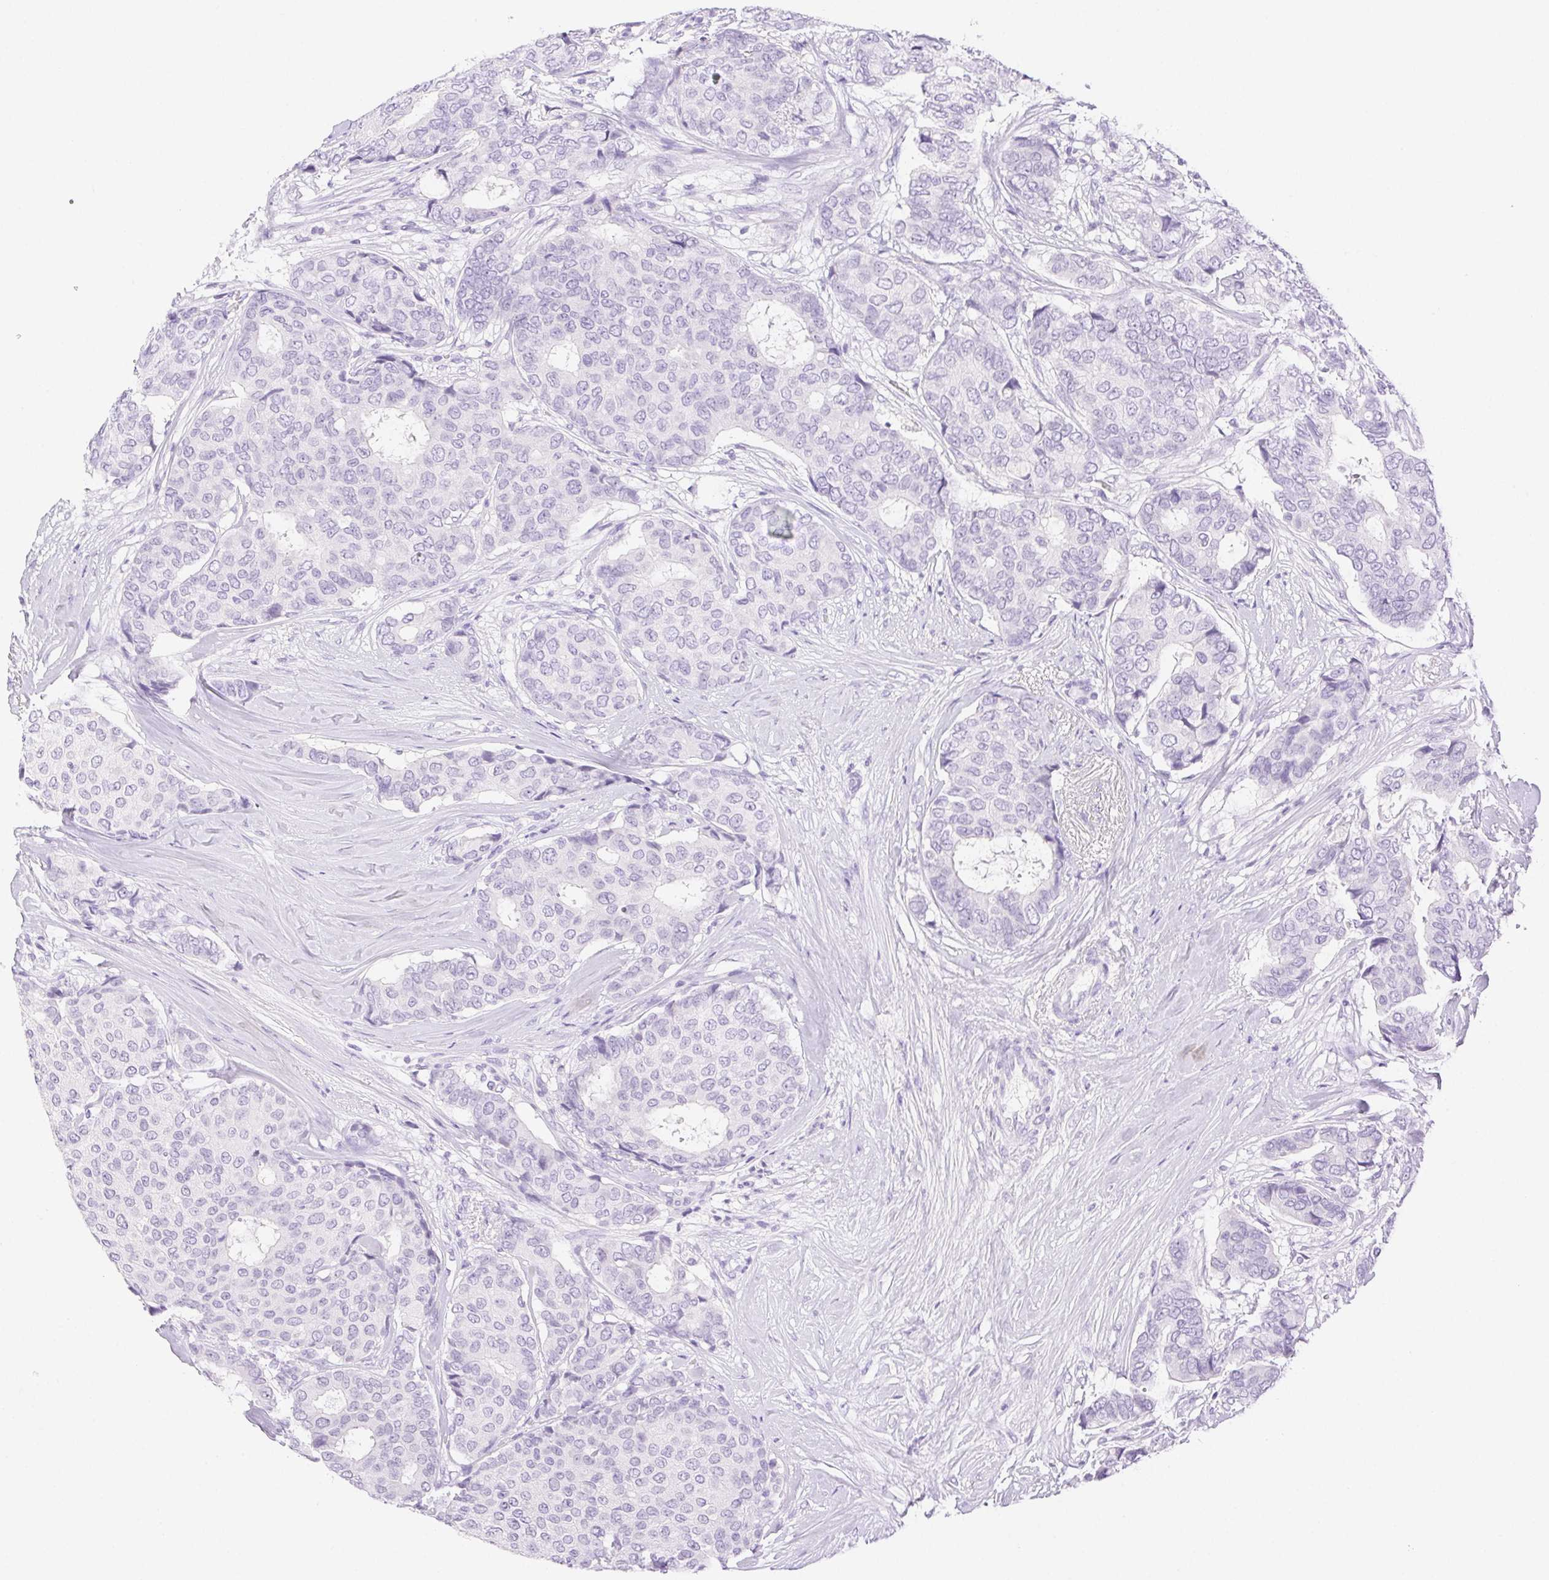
{"staining": {"intensity": "negative", "quantity": "none", "location": "none"}, "tissue": "breast cancer", "cell_type": "Tumor cells", "image_type": "cancer", "snomed": [{"axis": "morphology", "description": "Duct carcinoma"}, {"axis": "topography", "description": "Breast"}], "caption": "This is a image of immunohistochemistry staining of breast infiltrating ductal carcinoma, which shows no staining in tumor cells.", "gene": "SPACA4", "patient": {"sex": "female", "age": 75}}